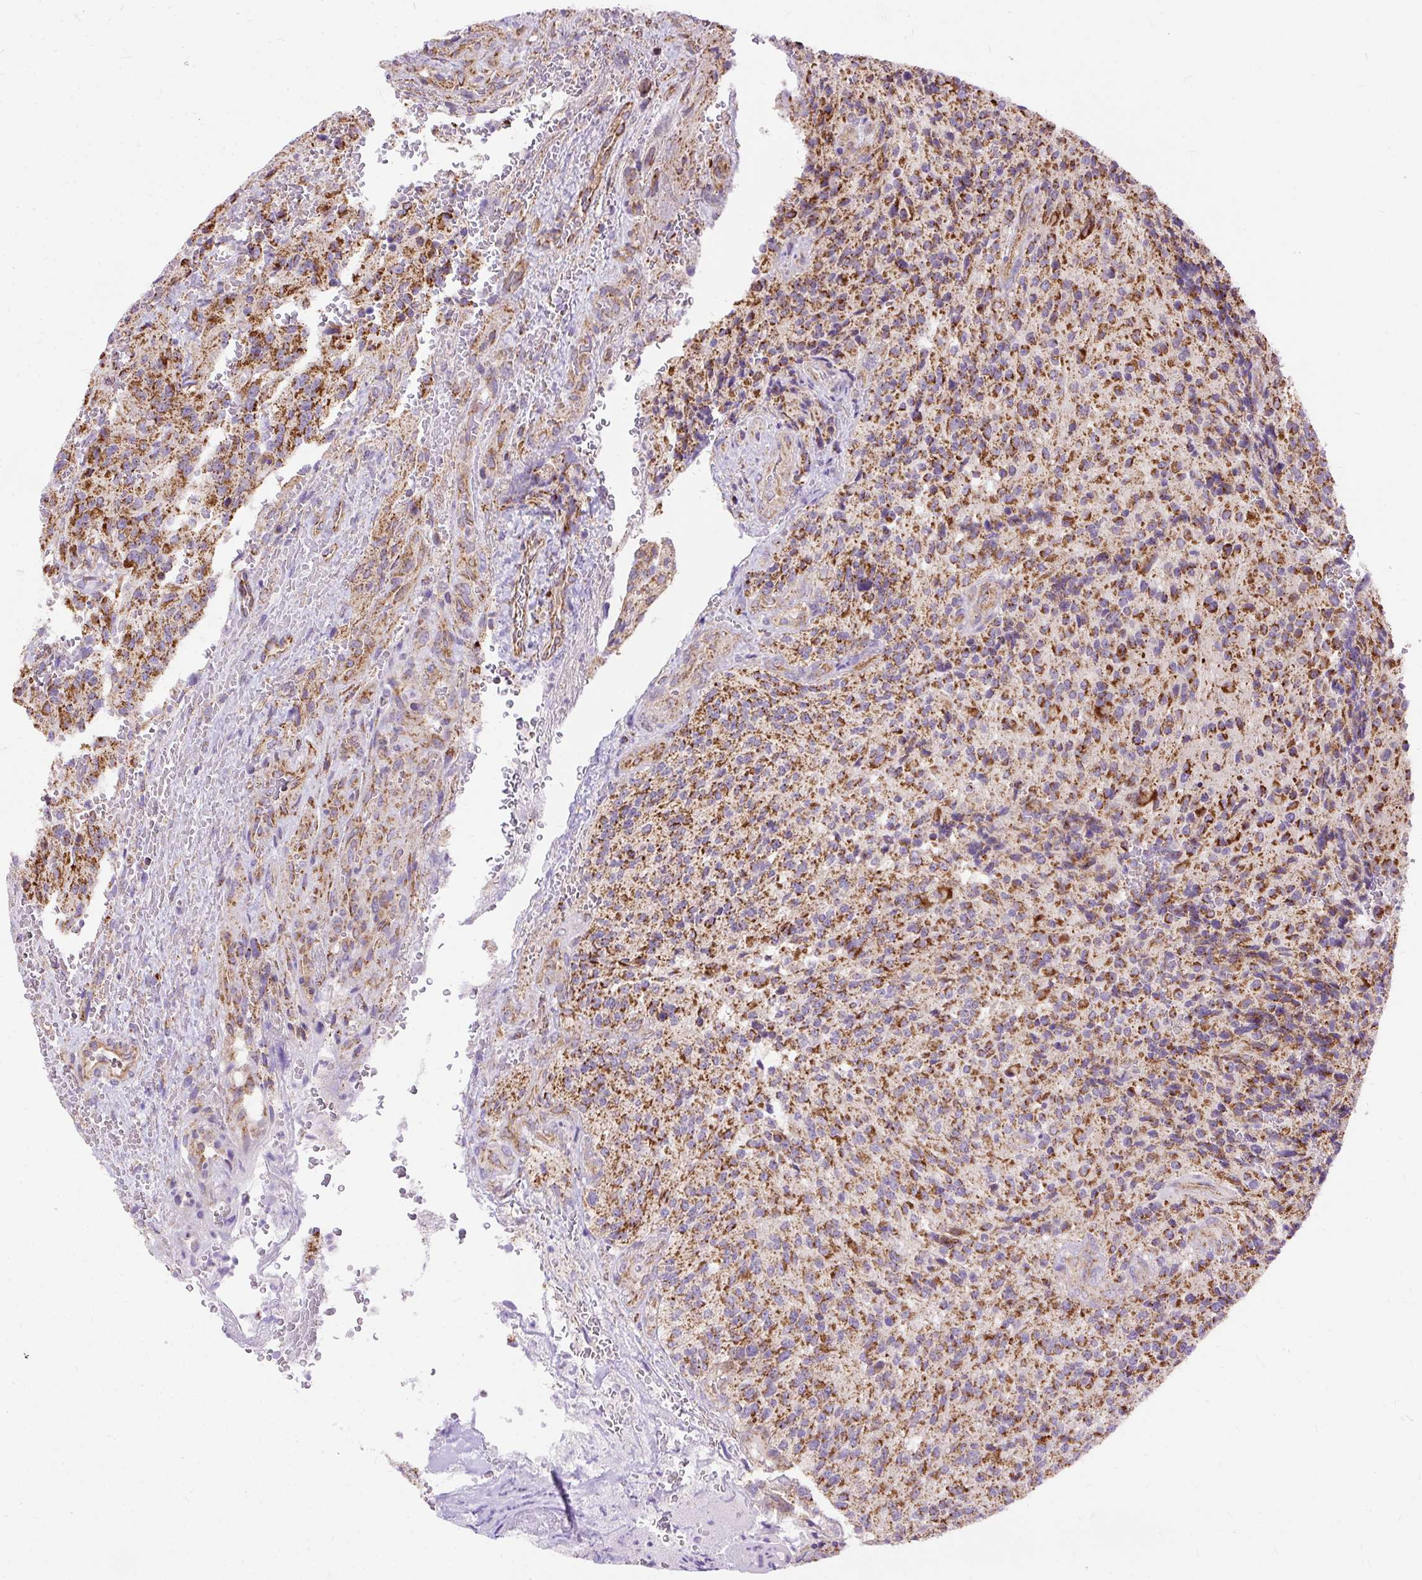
{"staining": {"intensity": "moderate", "quantity": ">75%", "location": "cytoplasmic/membranous"}, "tissue": "glioma", "cell_type": "Tumor cells", "image_type": "cancer", "snomed": [{"axis": "morphology", "description": "Normal tissue, NOS"}, {"axis": "morphology", "description": "Glioma, malignant, High grade"}, {"axis": "topography", "description": "Cerebral cortex"}], "caption": "Glioma stained for a protein demonstrates moderate cytoplasmic/membranous positivity in tumor cells.", "gene": "CEP290", "patient": {"sex": "male", "age": 56}}